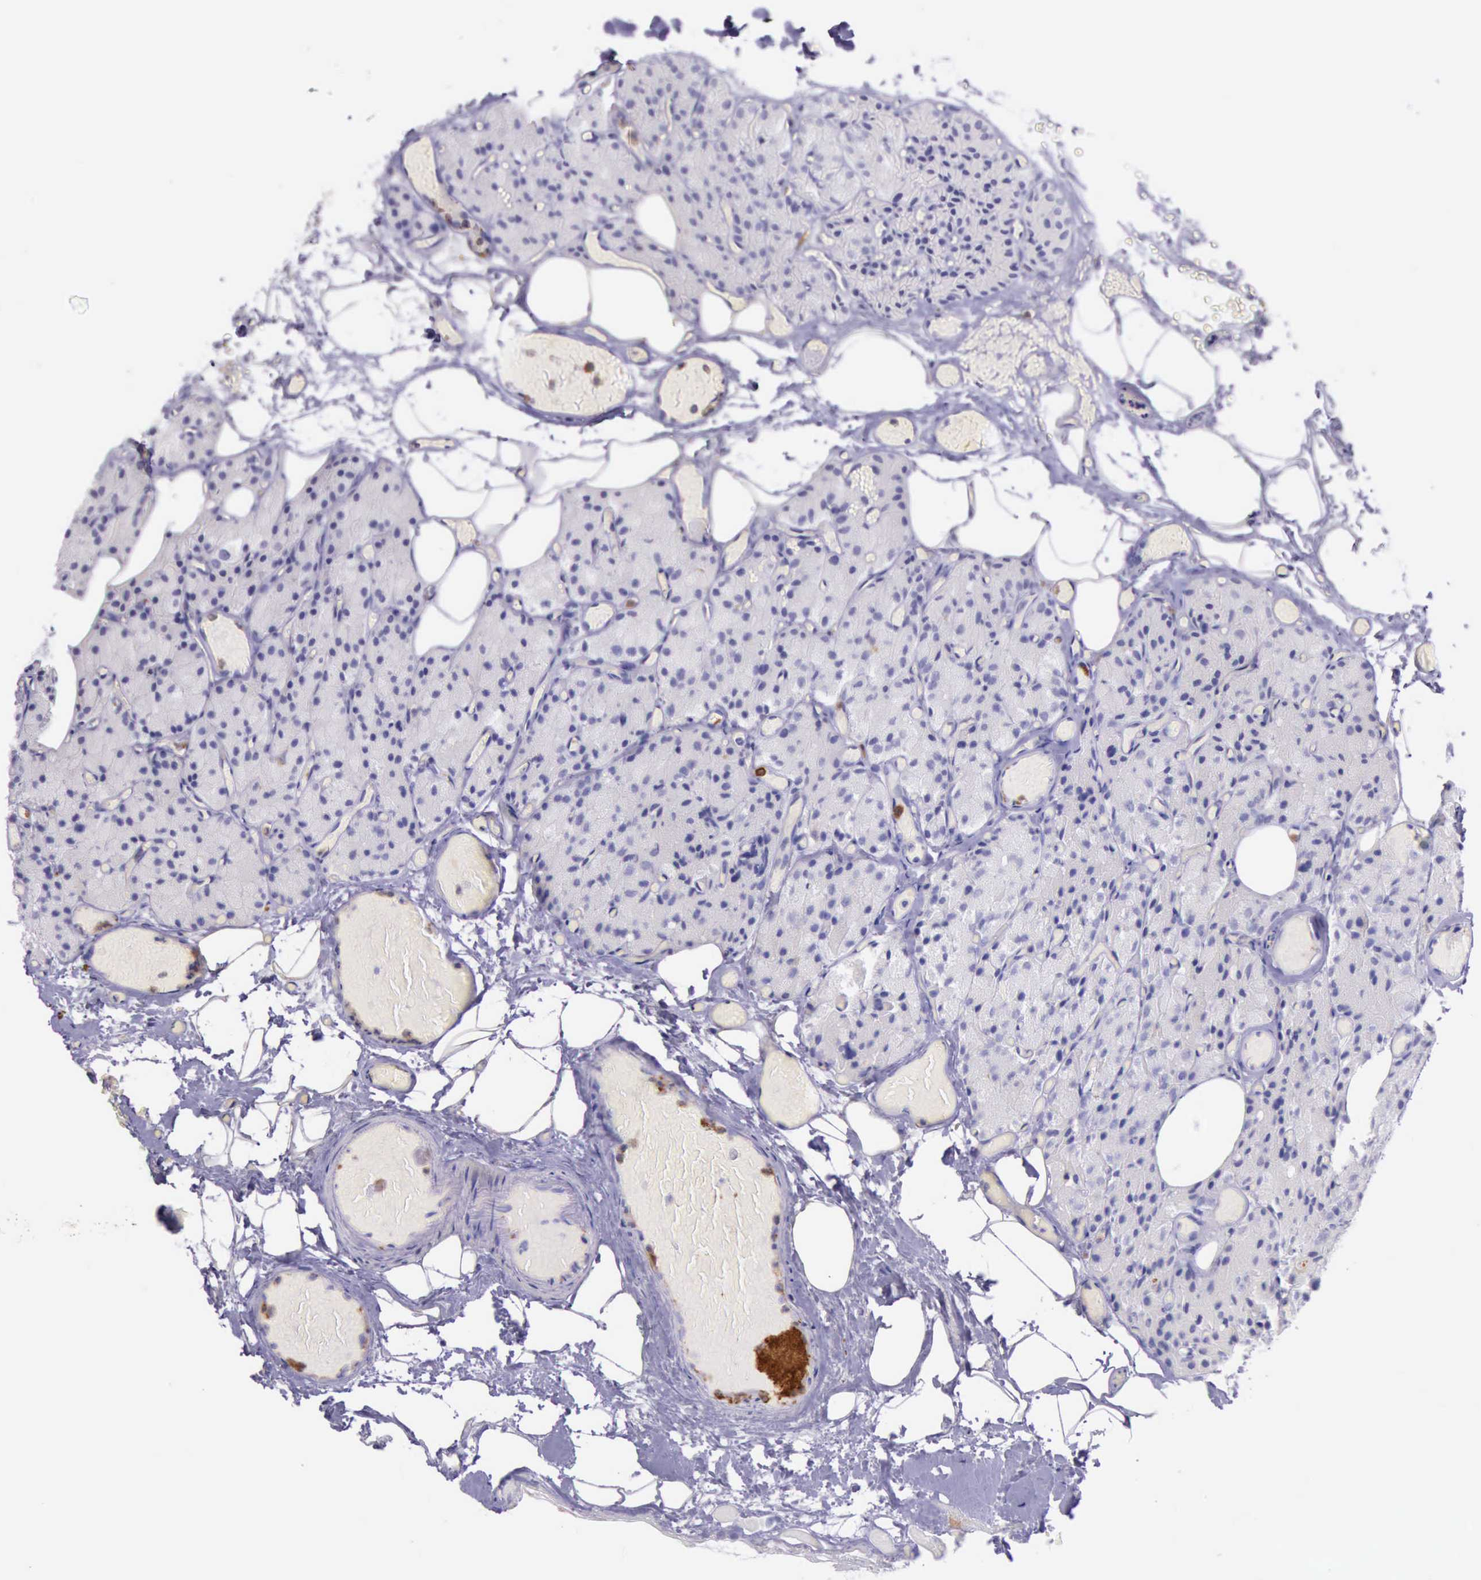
{"staining": {"intensity": "negative", "quantity": "none", "location": "none"}, "tissue": "parathyroid gland", "cell_type": "Glandular cells", "image_type": "normal", "snomed": [{"axis": "morphology", "description": "Normal tissue, NOS"}, {"axis": "topography", "description": "Skeletal muscle"}, {"axis": "topography", "description": "Parathyroid gland"}], "caption": "A high-resolution micrograph shows immunohistochemistry staining of normal parathyroid gland, which demonstrates no significant staining in glandular cells.", "gene": "BTK", "patient": {"sex": "female", "age": 37}}